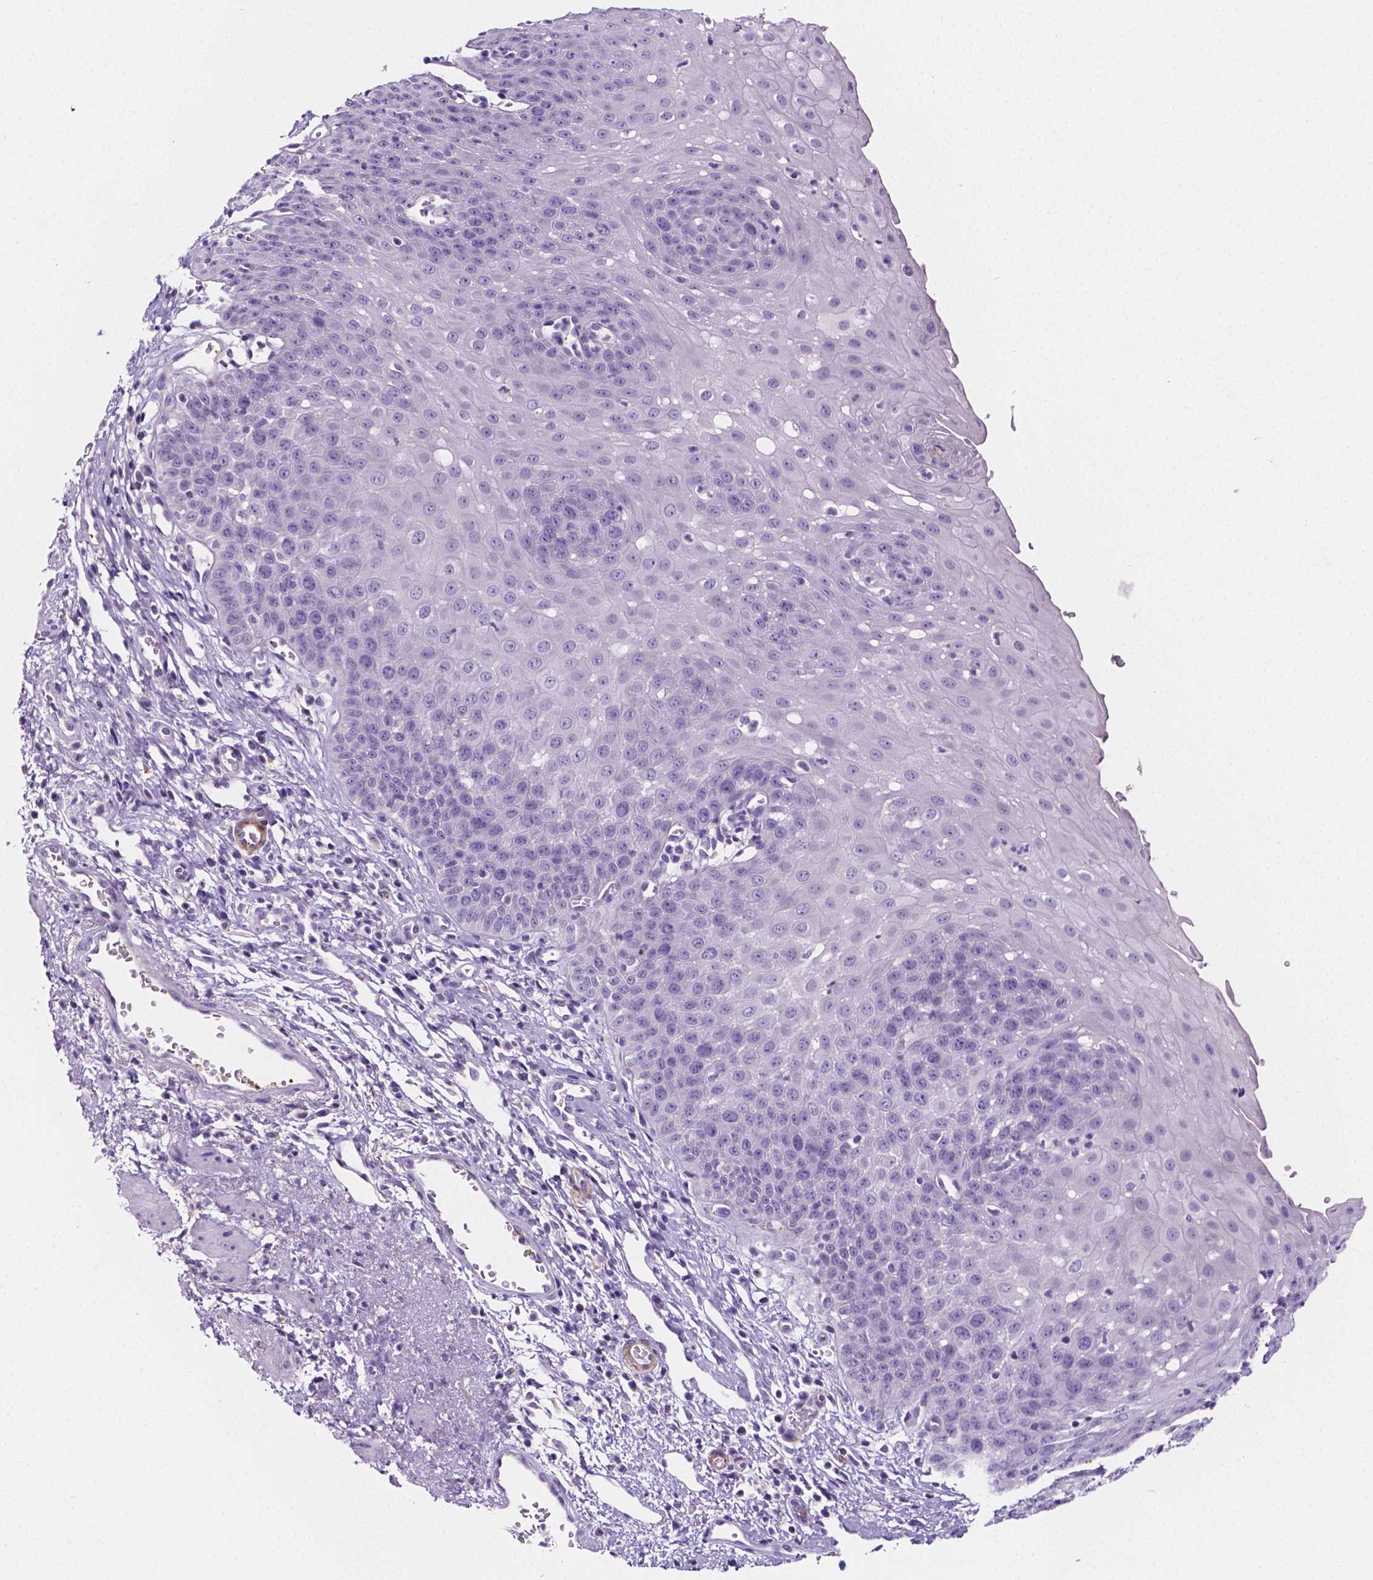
{"staining": {"intensity": "negative", "quantity": "none", "location": "none"}, "tissue": "esophagus", "cell_type": "Squamous epithelial cells", "image_type": "normal", "snomed": [{"axis": "morphology", "description": "Normal tissue, NOS"}, {"axis": "topography", "description": "Esophagus"}], "caption": "This is an immunohistochemistry image of unremarkable esophagus. There is no expression in squamous epithelial cells.", "gene": "NRGN", "patient": {"sex": "male", "age": 71}}